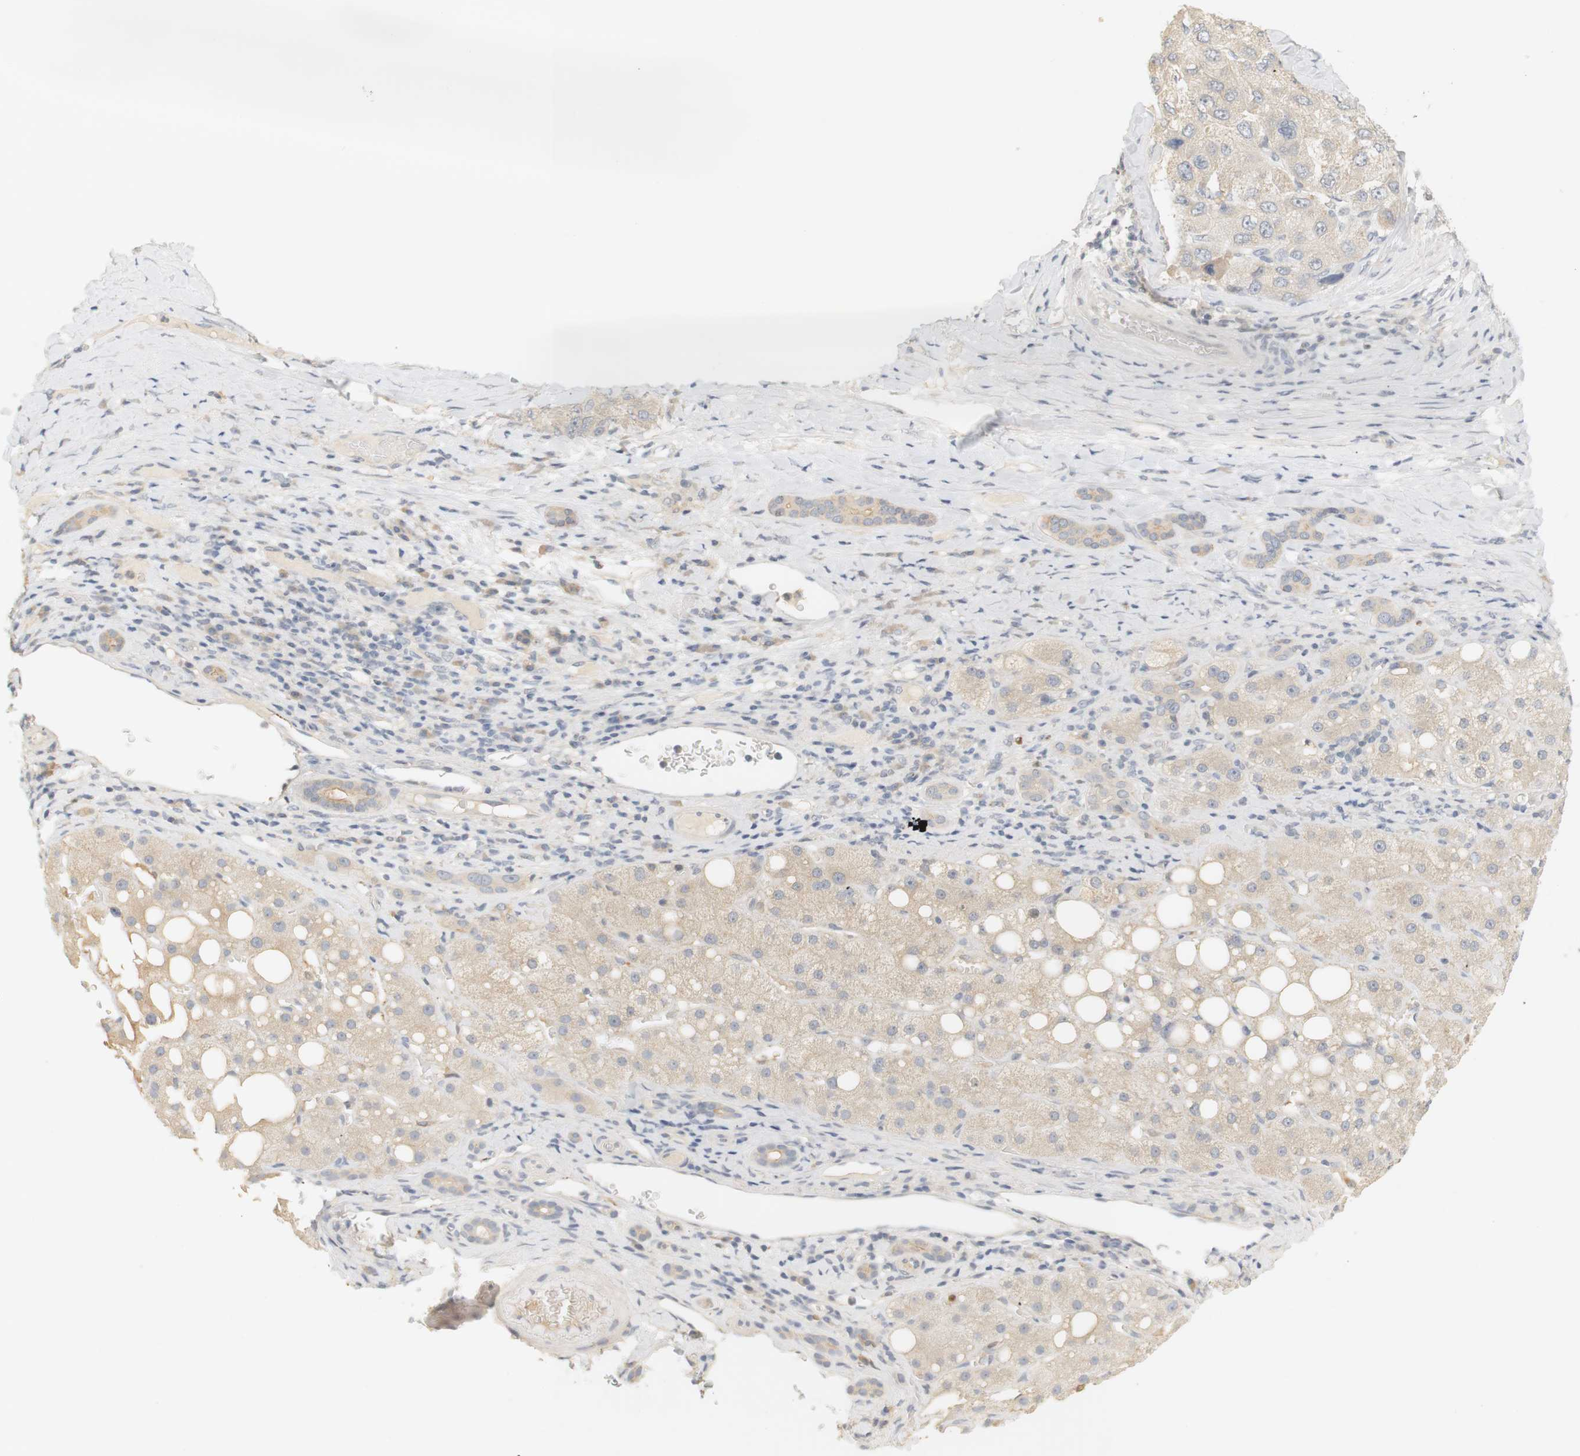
{"staining": {"intensity": "weak", "quantity": "<25%", "location": "cytoplasmic/membranous"}, "tissue": "liver cancer", "cell_type": "Tumor cells", "image_type": "cancer", "snomed": [{"axis": "morphology", "description": "Carcinoma, Hepatocellular, NOS"}, {"axis": "topography", "description": "Liver"}], "caption": "A micrograph of human liver hepatocellular carcinoma is negative for staining in tumor cells.", "gene": "RTN3", "patient": {"sex": "male", "age": 80}}